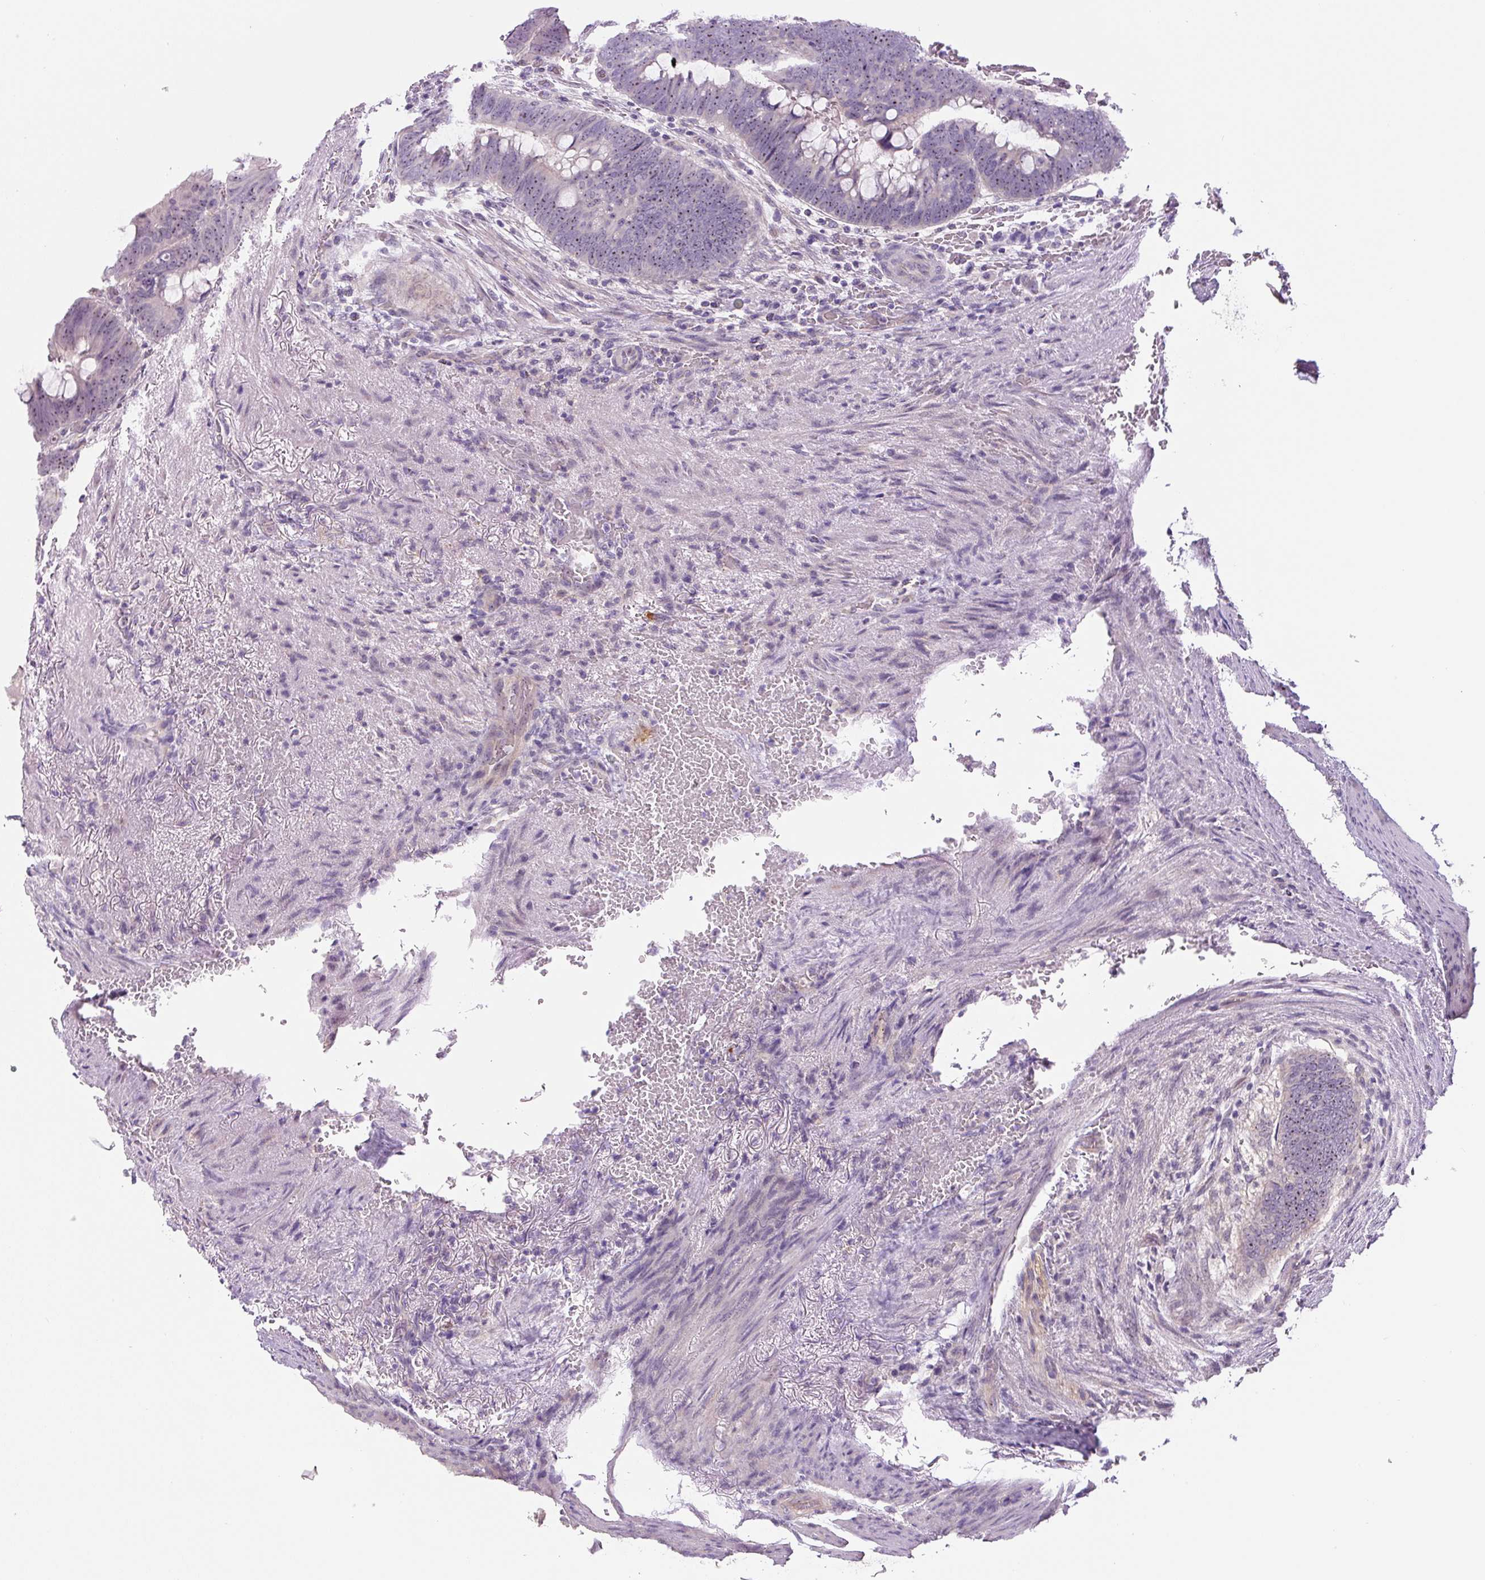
{"staining": {"intensity": "moderate", "quantity": "<25%", "location": "nuclear"}, "tissue": "colorectal cancer", "cell_type": "Tumor cells", "image_type": "cancer", "snomed": [{"axis": "morphology", "description": "Normal tissue, NOS"}, {"axis": "morphology", "description": "Adenocarcinoma, NOS"}, {"axis": "topography", "description": "Rectum"}, {"axis": "topography", "description": "Peripheral nerve tissue"}], "caption": "A brown stain shows moderate nuclear staining of a protein in adenocarcinoma (colorectal) tumor cells. The protein of interest is shown in brown color, while the nuclei are stained blue.", "gene": "TMEM151B", "patient": {"sex": "male", "age": 92}}